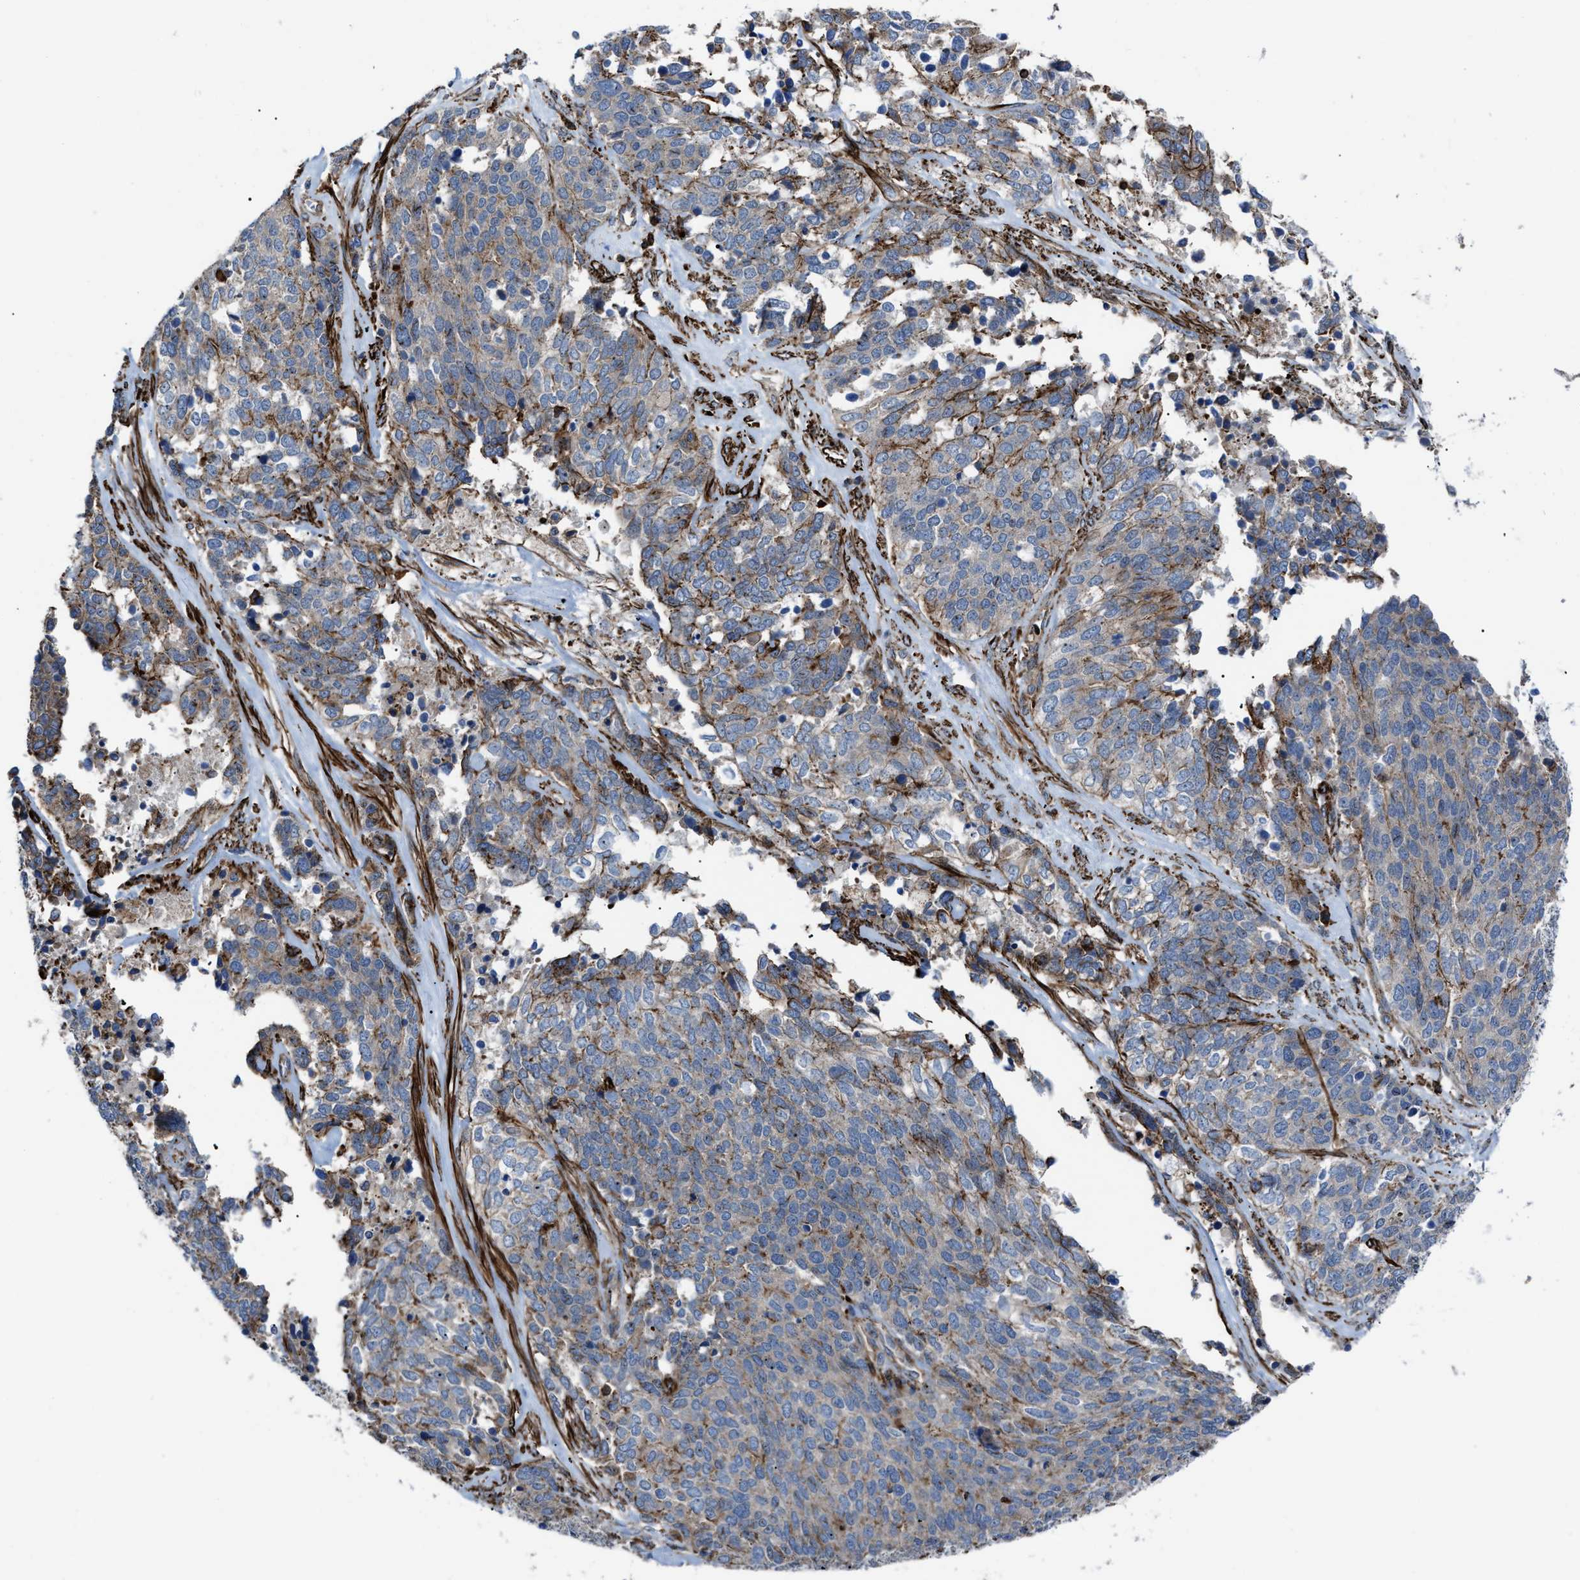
{"staining": {"intensity": "weak", "quantity": "<25%", "location": "cytoplasmic/membranous"}, "tissue": "ovarian cancer", "cell_type": "Tumor cells", "image_type": "cancer", "snomed": [{"axis": "morphology", "description": "Cystadenocarcinoma, serous, NOS"}, {"axis": "topography", "description": "Ovary"}], "caption": "Immunohistochemistry image of ovarian serous cystadenocarcinoma stained for a protein (brown), which displays no staining in tumor cells.", "gene": "AGPAT2", "patient": {"sex": "female", "age": 44}}